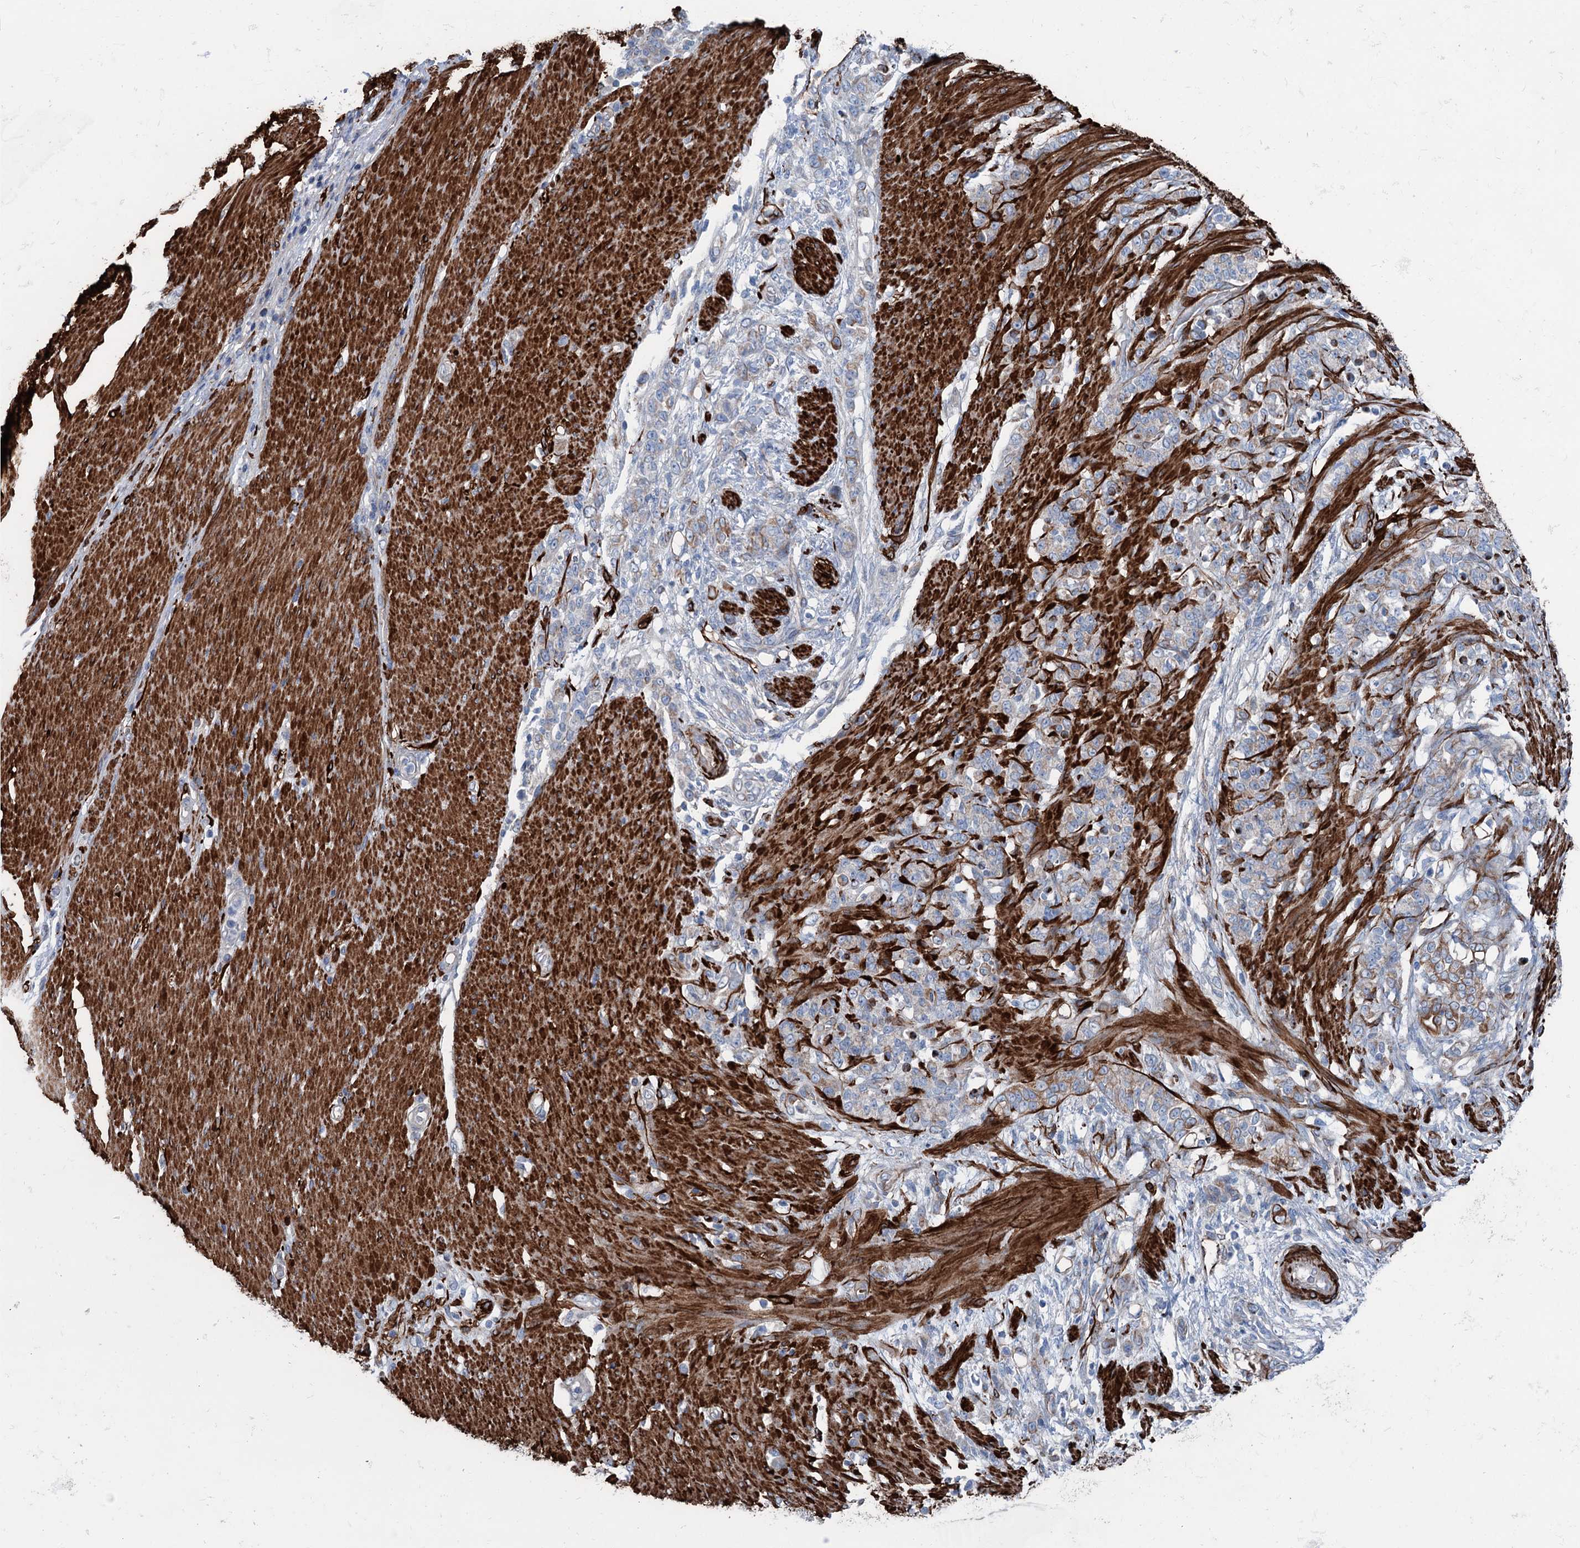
{"staining": {"intensity": "moderate", "quantity": "<25%", "location": "cytoplasmic/membranous"}, "tissue": "stomach cancer", "cell_type": "Tumor cells", "image_type": "cancer", "snomed": [{"axis": "morphology", "description": "Adenocarcinoma, NOS"}, {"axis": "topography", "description": "Stomach"}], "caption": "Tumor cells demonstrate low levels of moderate cytoplasmic/membranous expression in approximately <25% of cells in human adenocarcinoma (stomach). (DAB IHC with brightfield microscopy, high magnification).", "gene": "CALCOCO1", "patient": {"sex": "female", "age": 79}}